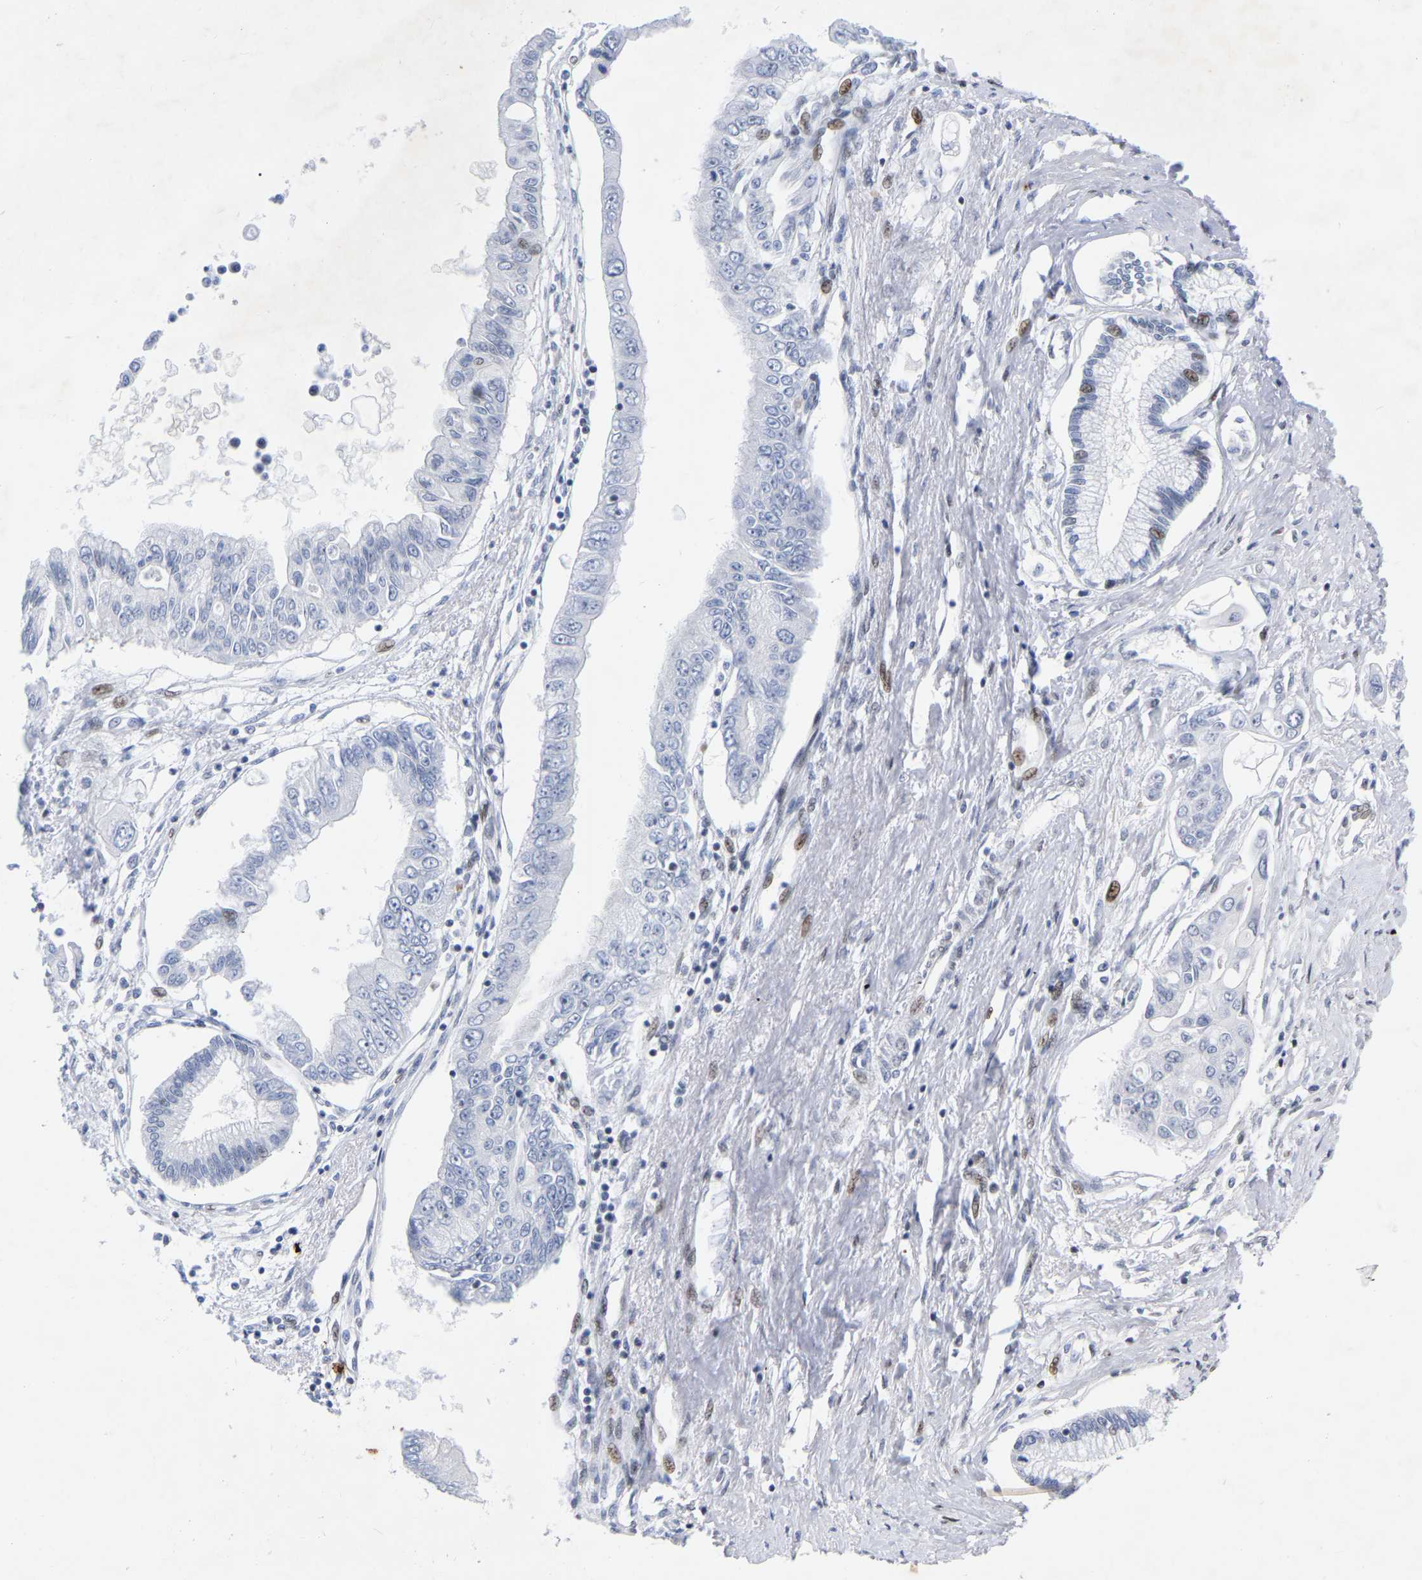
{"staining": {"intensity": "negative", "quantity": "none", "location": "none"}, "tissue": "pancreatic cancer", "cell_type": "Tumor cells", "image_type": "cancer", "snomed": [{"axis": "morphology", "description": "Adenocarcinoma, NOS"}, {"axis": "topography", "description": "Pancreas"}], "caption": "Protein analysis of pancreatic cancer demonstrates no significant expression in tumor cells.", "gene": "PRCC", "patient": {"sex": "female", "age": 77}}